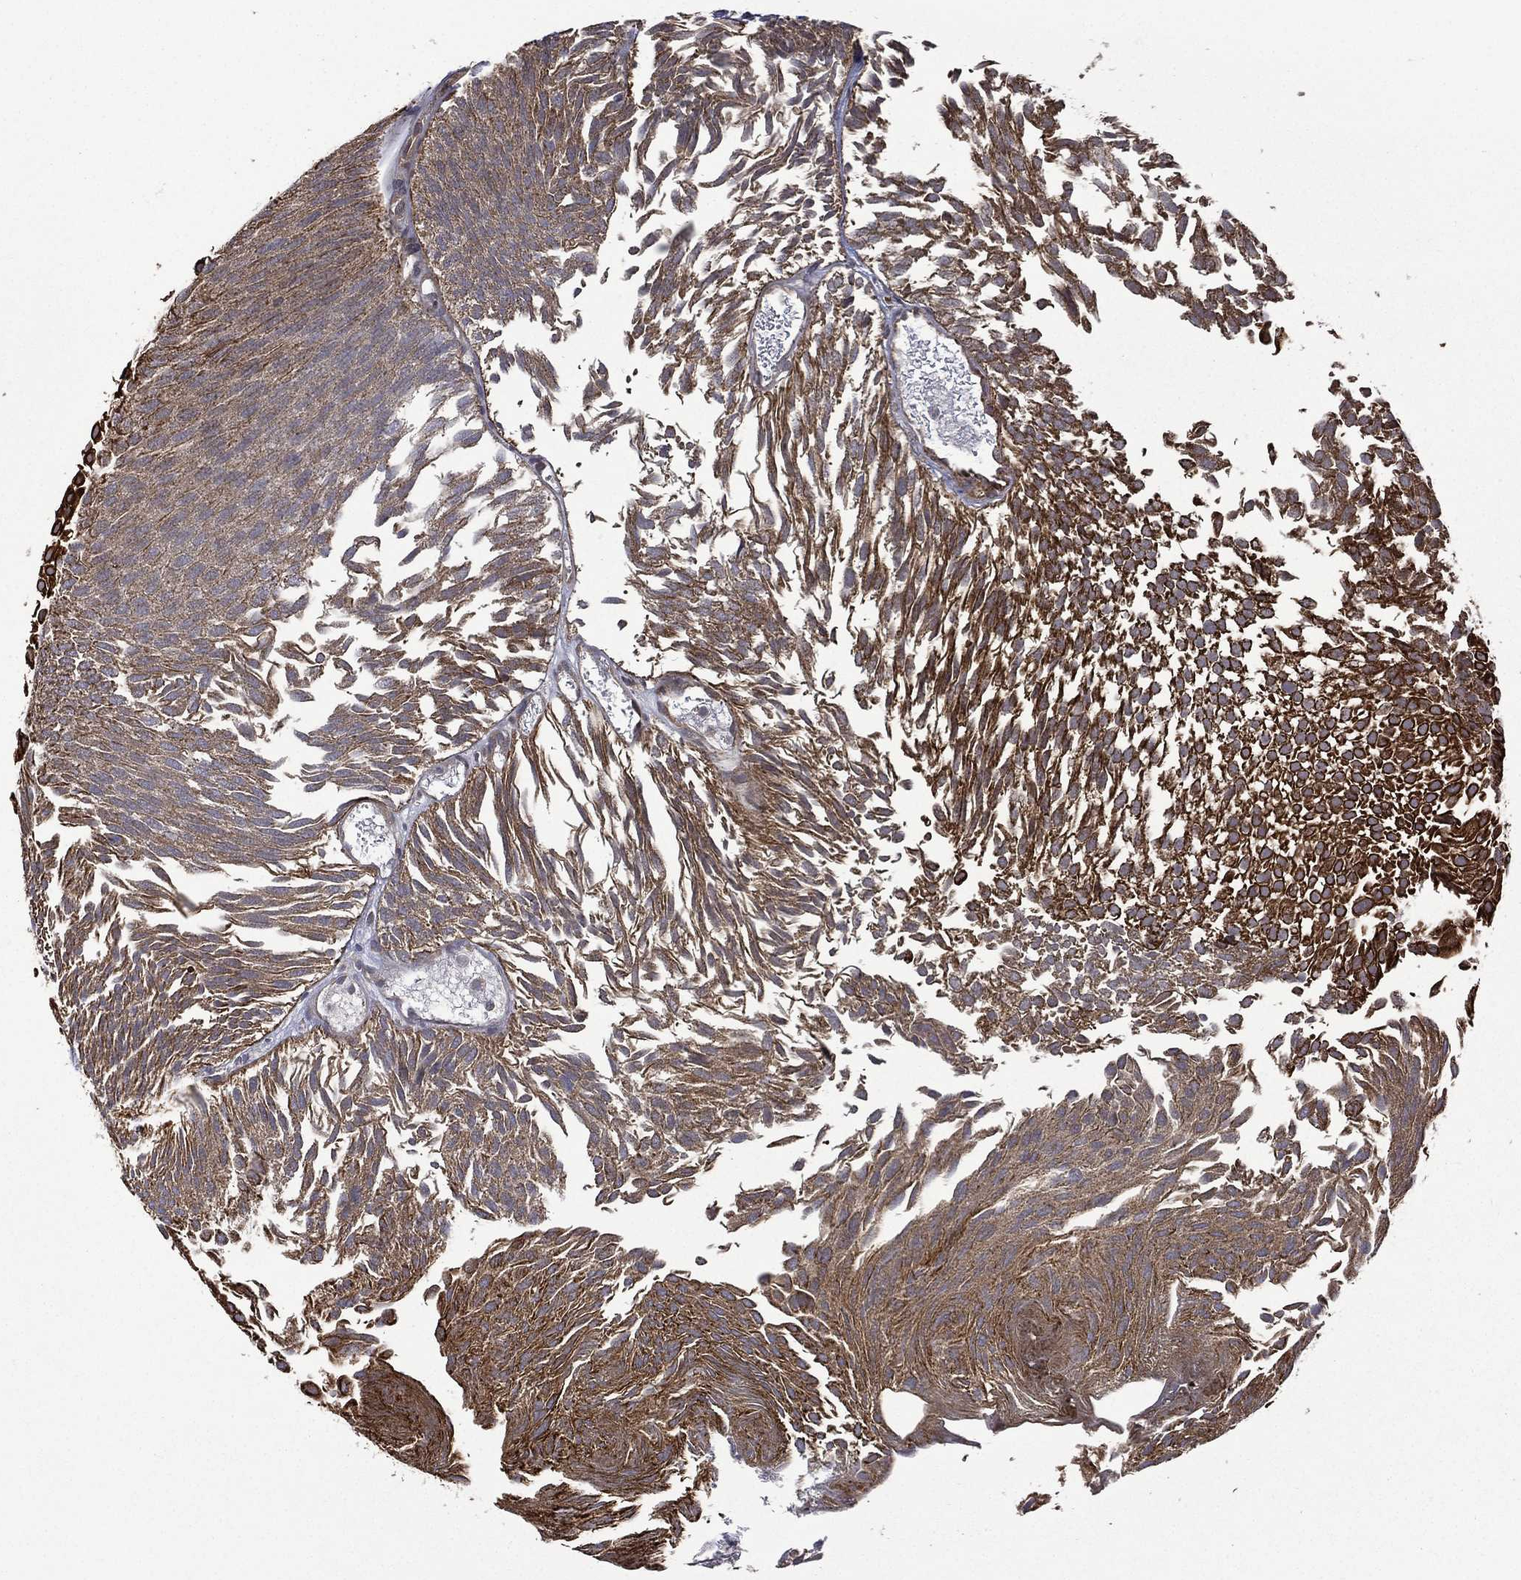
{"staining": {"intensity": "strong", "quantity": "25%-75%", "location": "cytoplasmic/membranous"}, "tissue": "urothelial cancer", "cell_type": "Tumor cells", "image_type": "cancer", "snomed": [{"axis": "morphology", "description": "Urothelial carcinoma, Low grade"}, {"axis": "topography", "description": "Urinary bladder"}], "caption": "Urothelial carcinoma (low-grade) was stained to show a protein in brown. There is high levels of strong cytoplasmic/membranous expression in approximately 25%-75% of tumor cells.", "gene": "GIMAP6", "patient": {"sex": "male", "age": 52}}